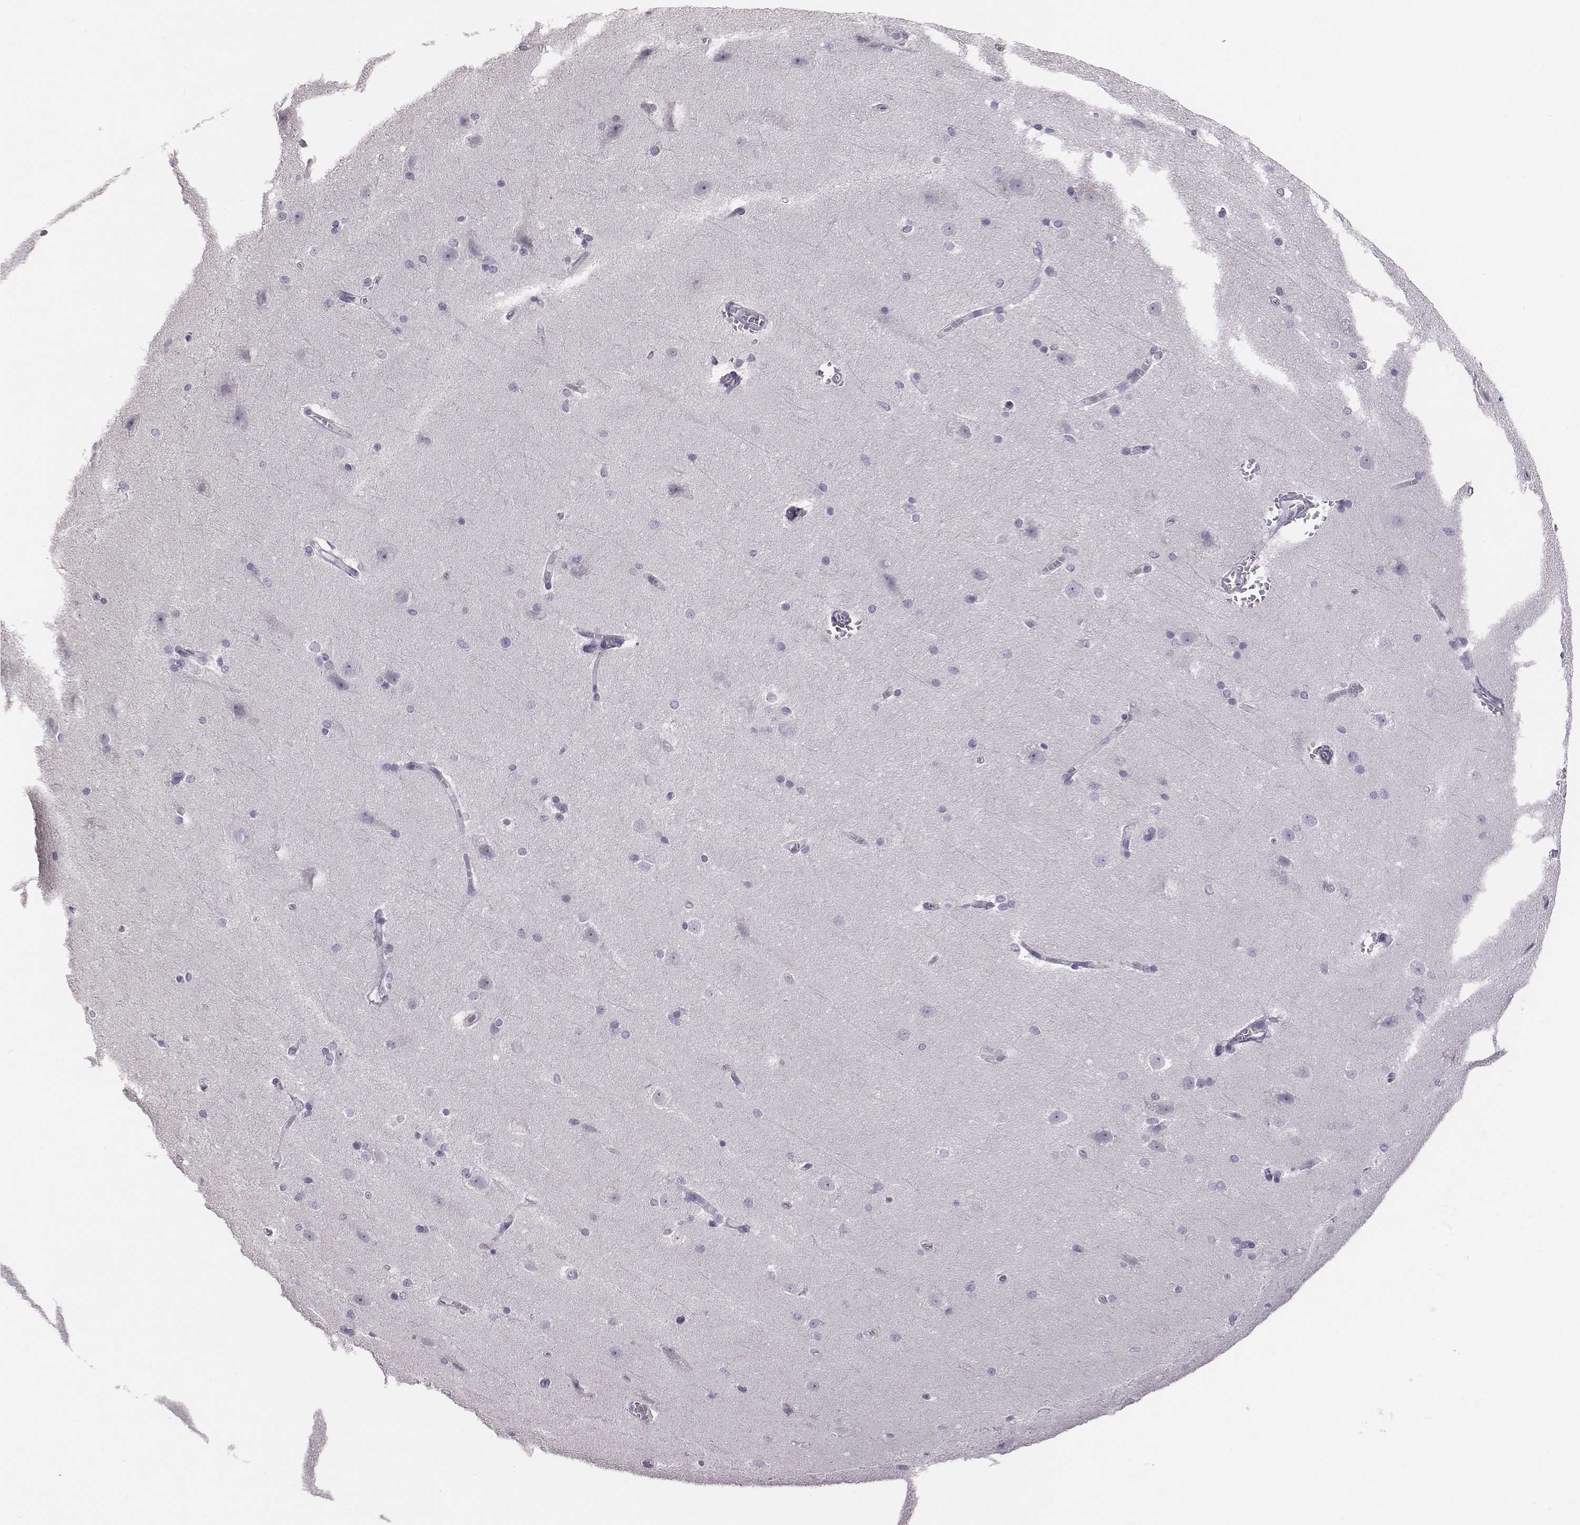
{"staining": {"intensity": "negative", "quantity": "none", "location": "none"}, "tissue": "hippocampus", "cell_type": "Glial cells", "image_type": "normal", "snomed": [{"axis": "morphology", "description": "Normal tissue, NOS"}, {"axis": "topography", "description": "Cerebral cortex"}, {"axis": "topography", "description": "Hippocampus"}], "caption": "Immunohistochemistry (IHC) of normal hippocampus reveals no staining in glial cells. (DAB (3,3'-diaminobenzidine) immunohistochemistry (IHC) visualized using brightfield microscopy, high magnification).", "gene": "ENSG00000290147", "patient": {"sex": "female", "age": 19}}